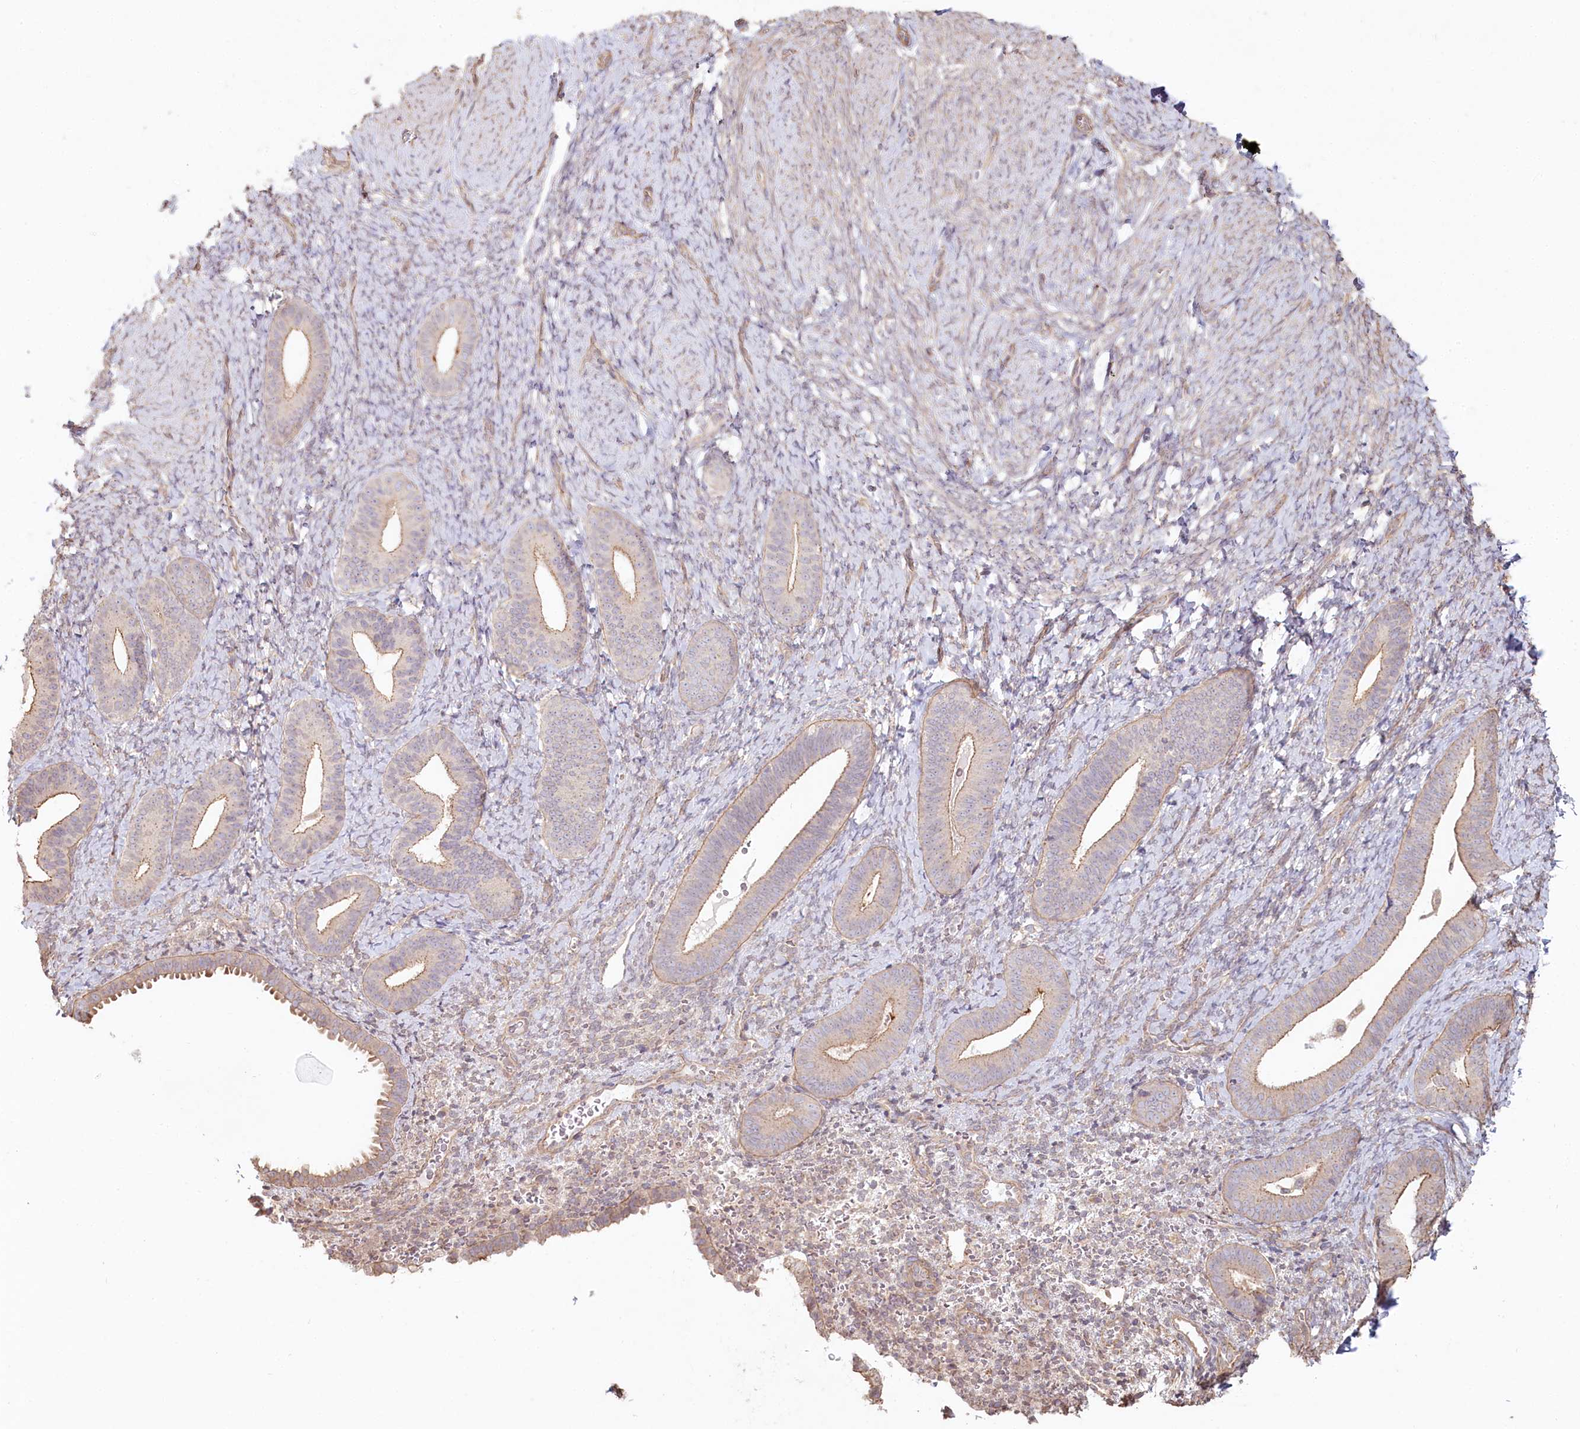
{"staining": {"intensity": "moderate", "quantity": "<25%", "location": "cytoplasmic/membranous"}, "tissue": "endometrium", "cell_type": "Cells in endometrial stroma", "image_type": "normal", "snomed": [{"axis": "morphology", "description": "Normal tissue, NOS"}, {"axis": "topography", "description": "Endometrium"}], "caption": "A brown stain labels moderate cytoplasmic/membranous staining of a protein in cells in endometrial stroma of normal endometrium. (brown staining indicates protein expression, while blue staining denotes nuclei).", "gene": "TCHP", "patient": {"sex": "female", "age": 65}}